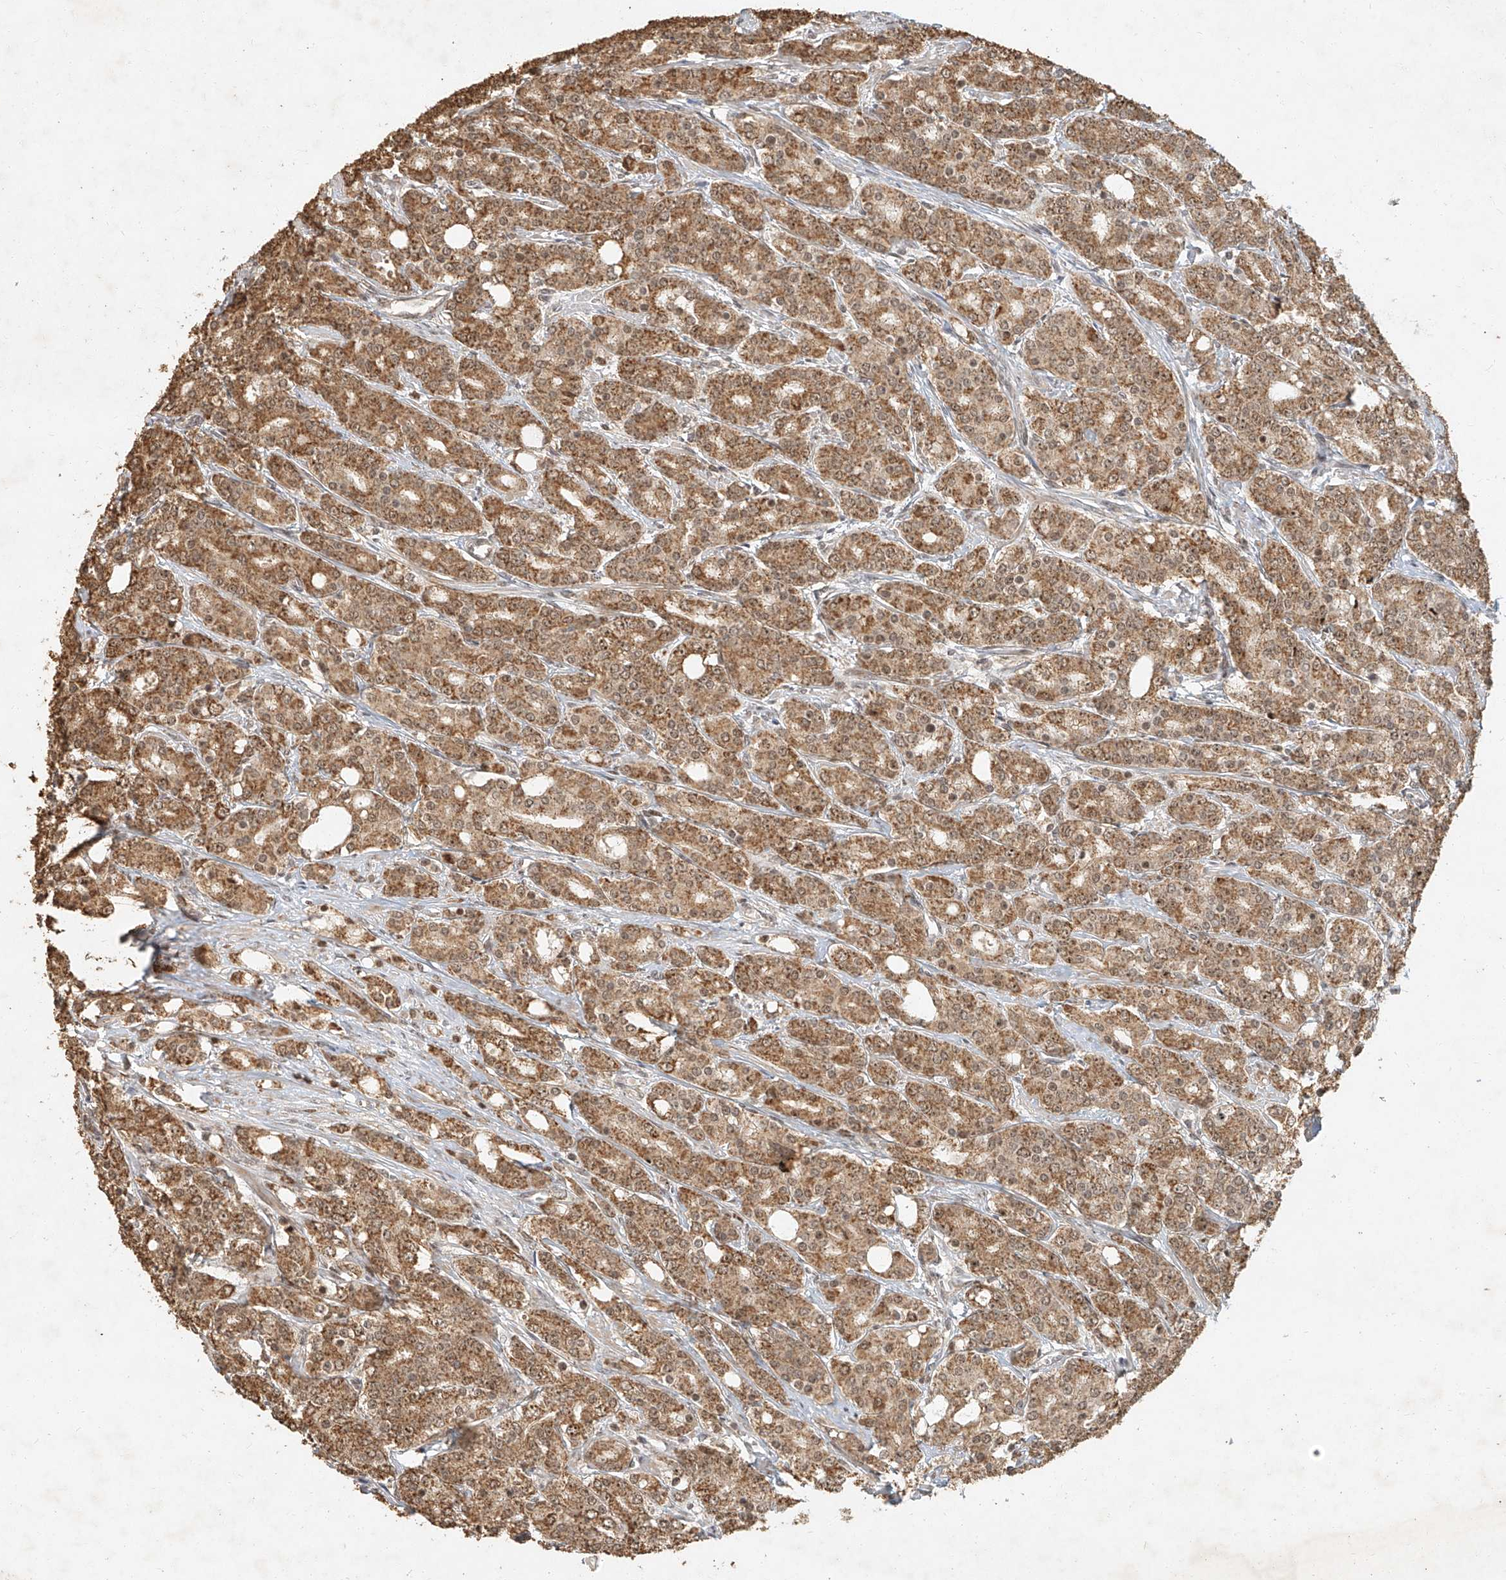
{"staining": {"intensity": "moderate", "quantity": ">75%", "location": "cytoplasmic/membranous"}, "tissue": "prostate cancer", "cell_type": "Tumor cells", "image_type": "cancer", "snomed": [{"axis": "morphology", "description": "Adenocarcinoma, High grade"}, {"axis": "topography", "description": "Prostate"}], "caption": "High-magnification brightfield microscopy of prostate adenocarcinoma (high-grade) stained with DAB (brown) and counterstained with hematoxylin (blue). tumor cells exhibit moderate cytoplasmic/membranous expression is seen in about>75% of cells. Immunohistochemistry (ihc) stains the protein of interest in brown and the nuclei are stained blue.", "gene": "CXorf58", "patient": {"sex": "male", "age": 62}}